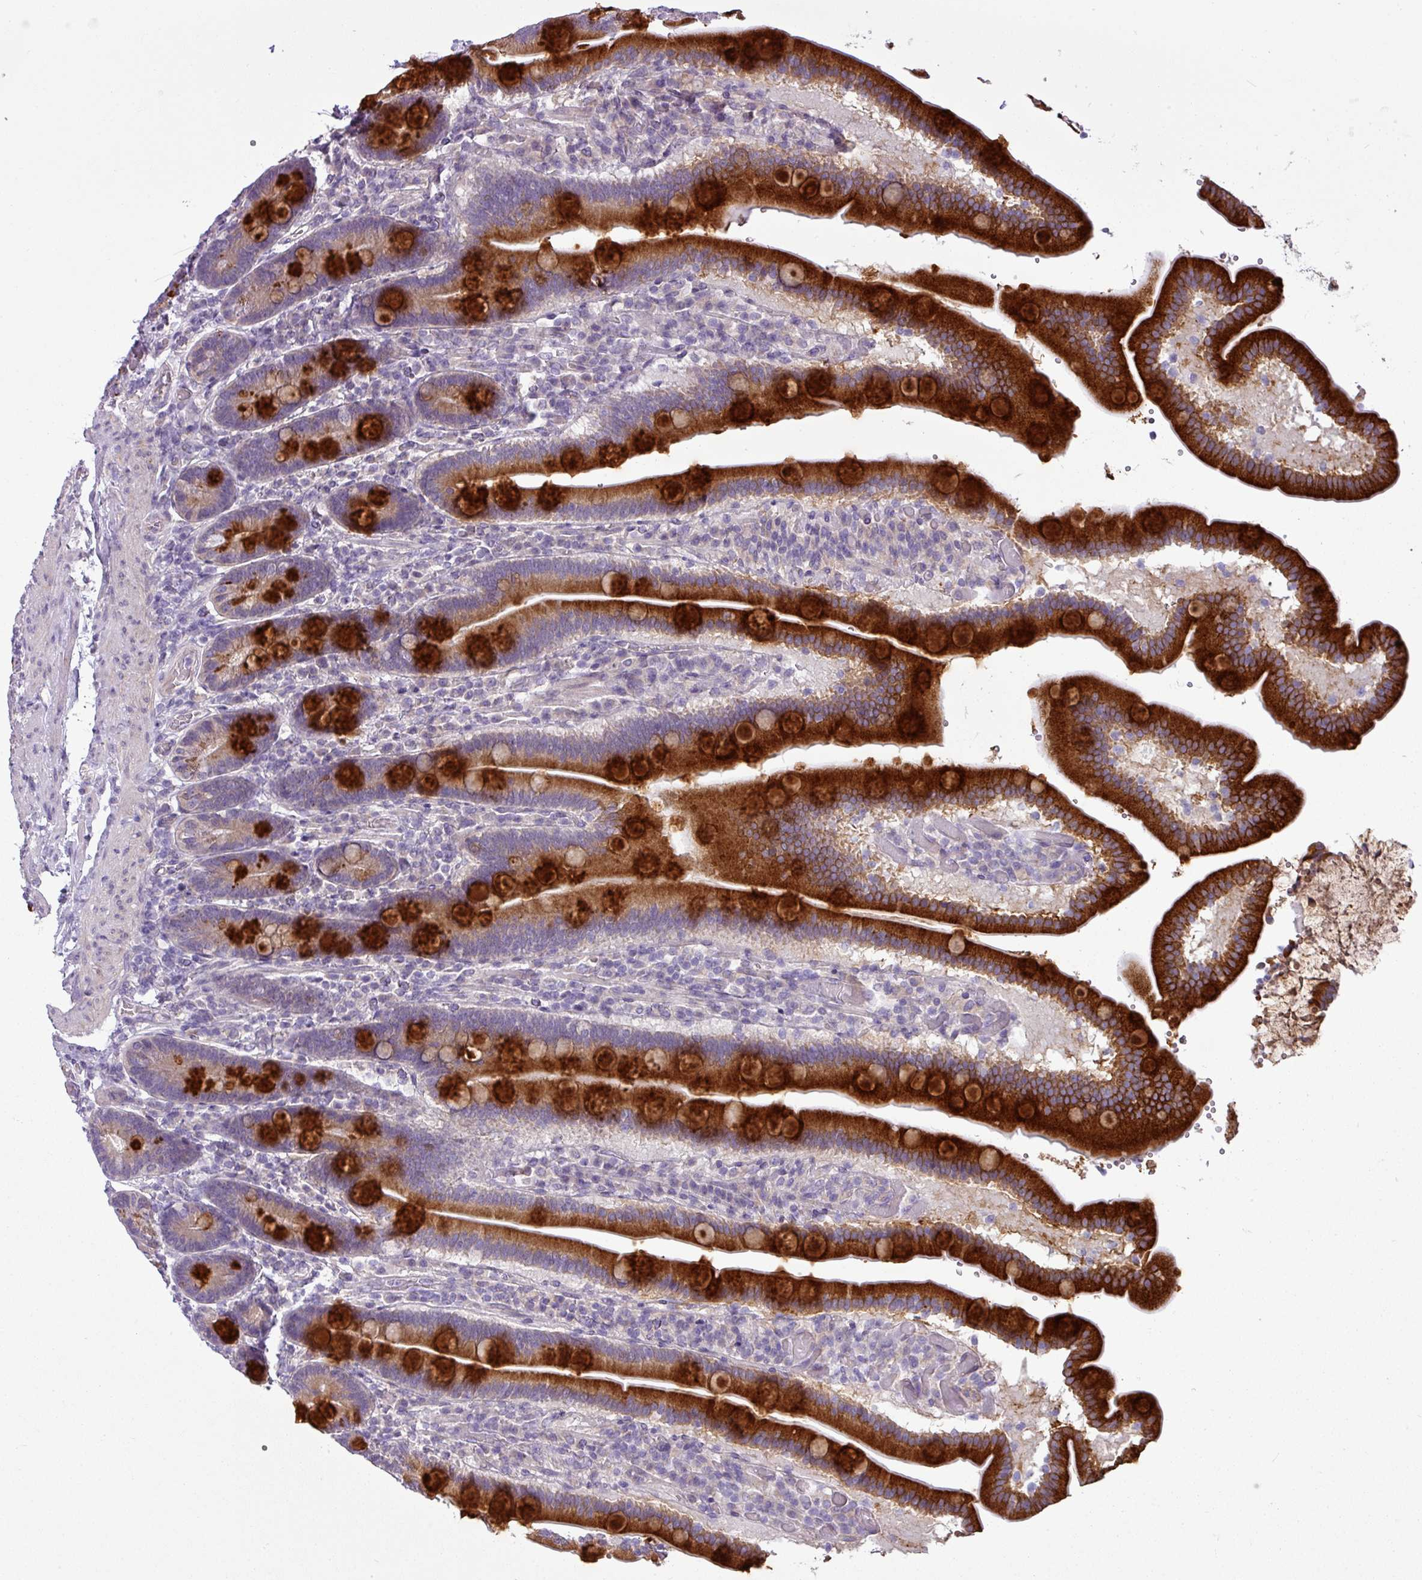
{"staining": {"intensity": "strong", "quantity": "25%-75%", "location": "cytoplasmic/membranous"}, "tissue": "duodenum", "cell_type": "Glandular cells", "image_type": "normal", "snomed": [{"axis": "morphology", "description": "Normal tissue, NOS"}, {"axis": "topography", "description": "Duodenum"}], "caption": "Human duodenum stained with a brown dye displays strong cytoplasmic/membranous positive staining in about 25%-75% of glandular cells.", "gene": "TOR1AIP2", "patient": {"sex": "female", "age": 62}}